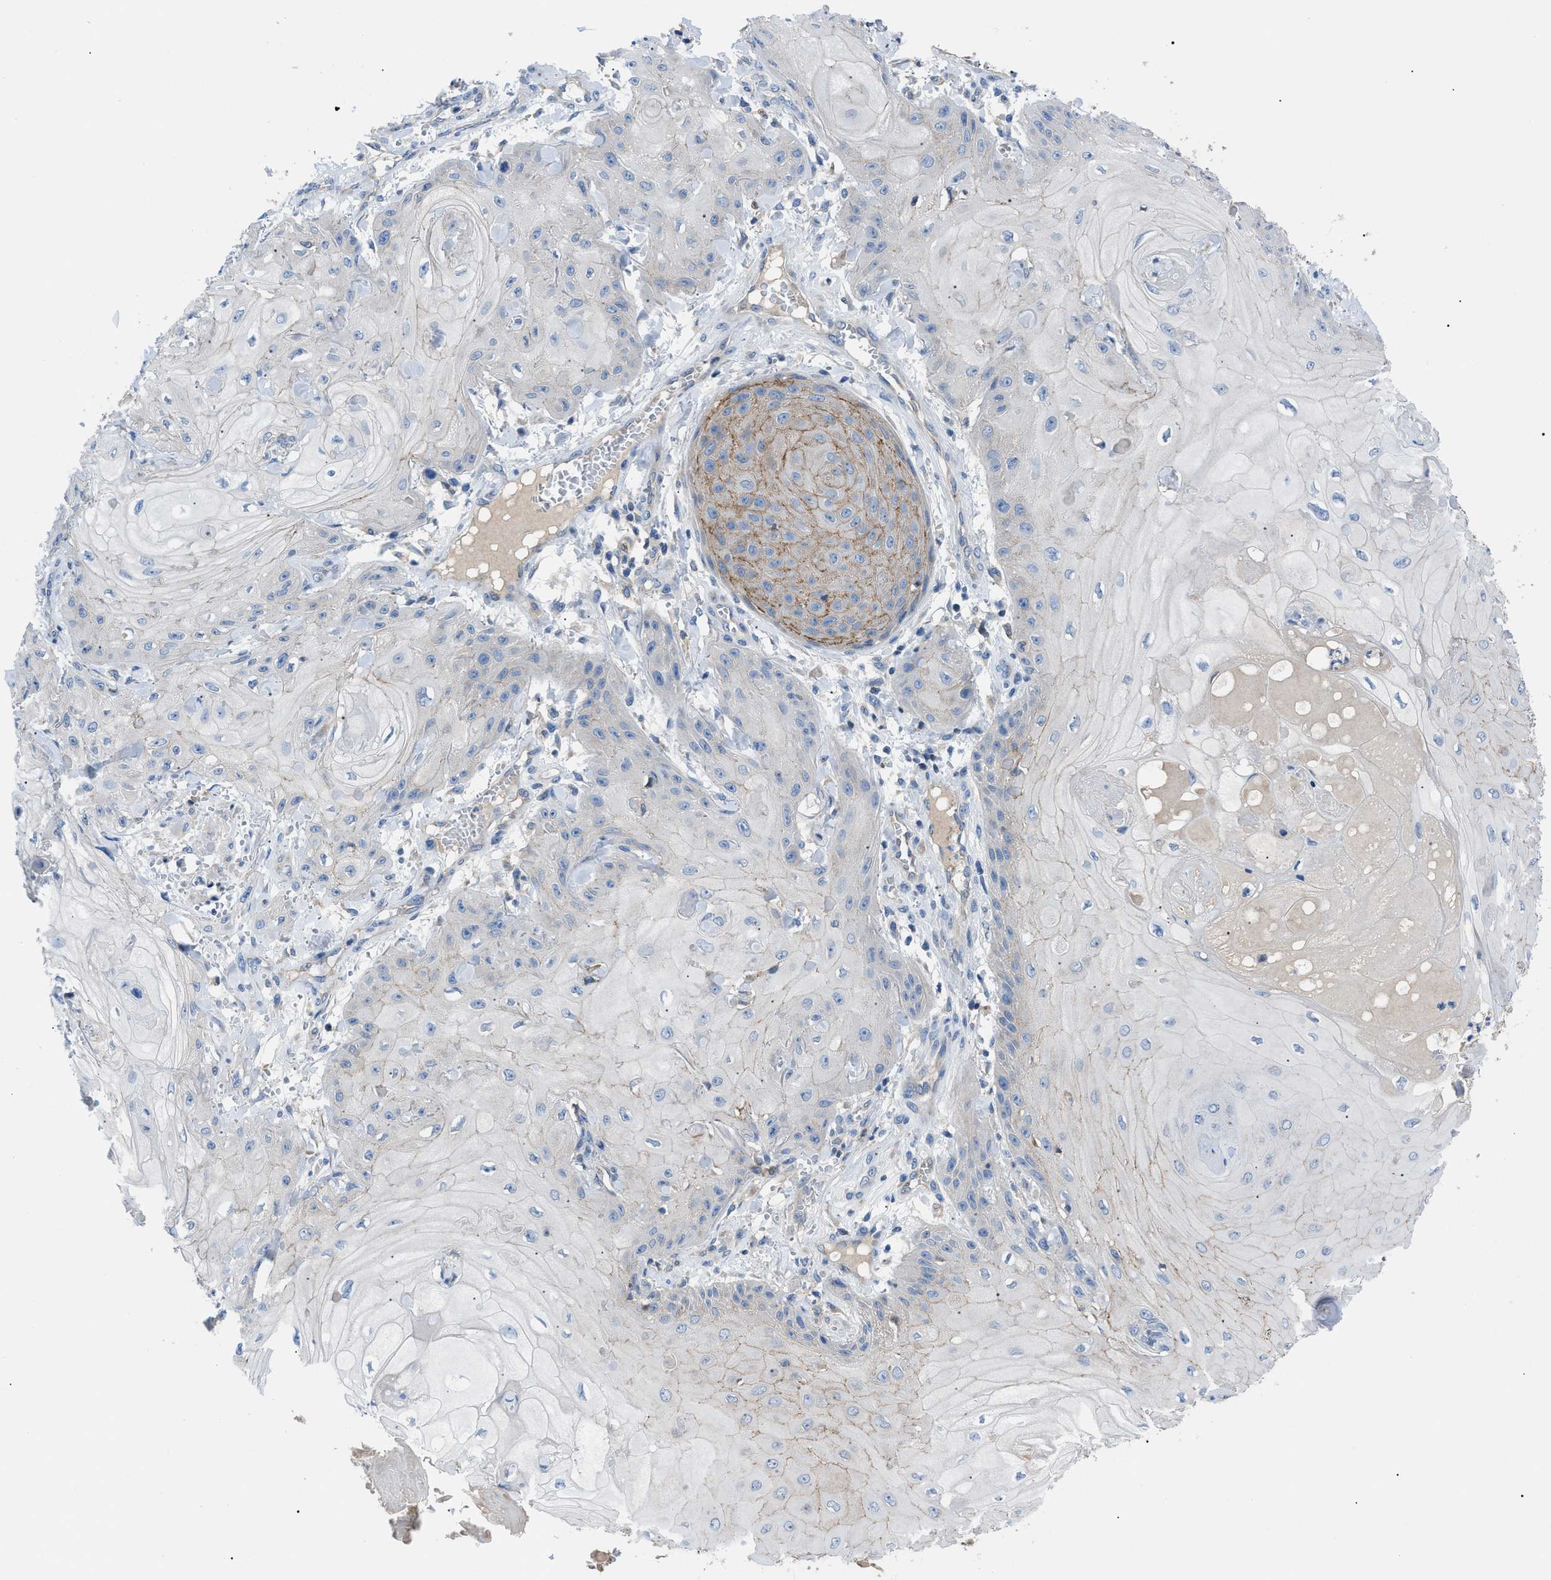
{"staining": {"intensity": "moderate", "quantity": "<25%", "location": "cytoplasmic/membranous"}, "tissue": "skin cancer", "cell_type": "Tumor cells", "image_type": "cancer", "snomed": [{"axis": "morphology", "description": "Squamous cell carcinoma, NOS"}, {"axis": "topography", "description": "Skin"}], "caption": "About <25% of tumor cells in human squamous cell carcinoma (skin) reveal moderate cytoplasmic/membranous protein expression as visualized by brown immunohistochemical staining.", "gene": "ZDHHC24", "patient": {"sex": "male", "age": 74}}